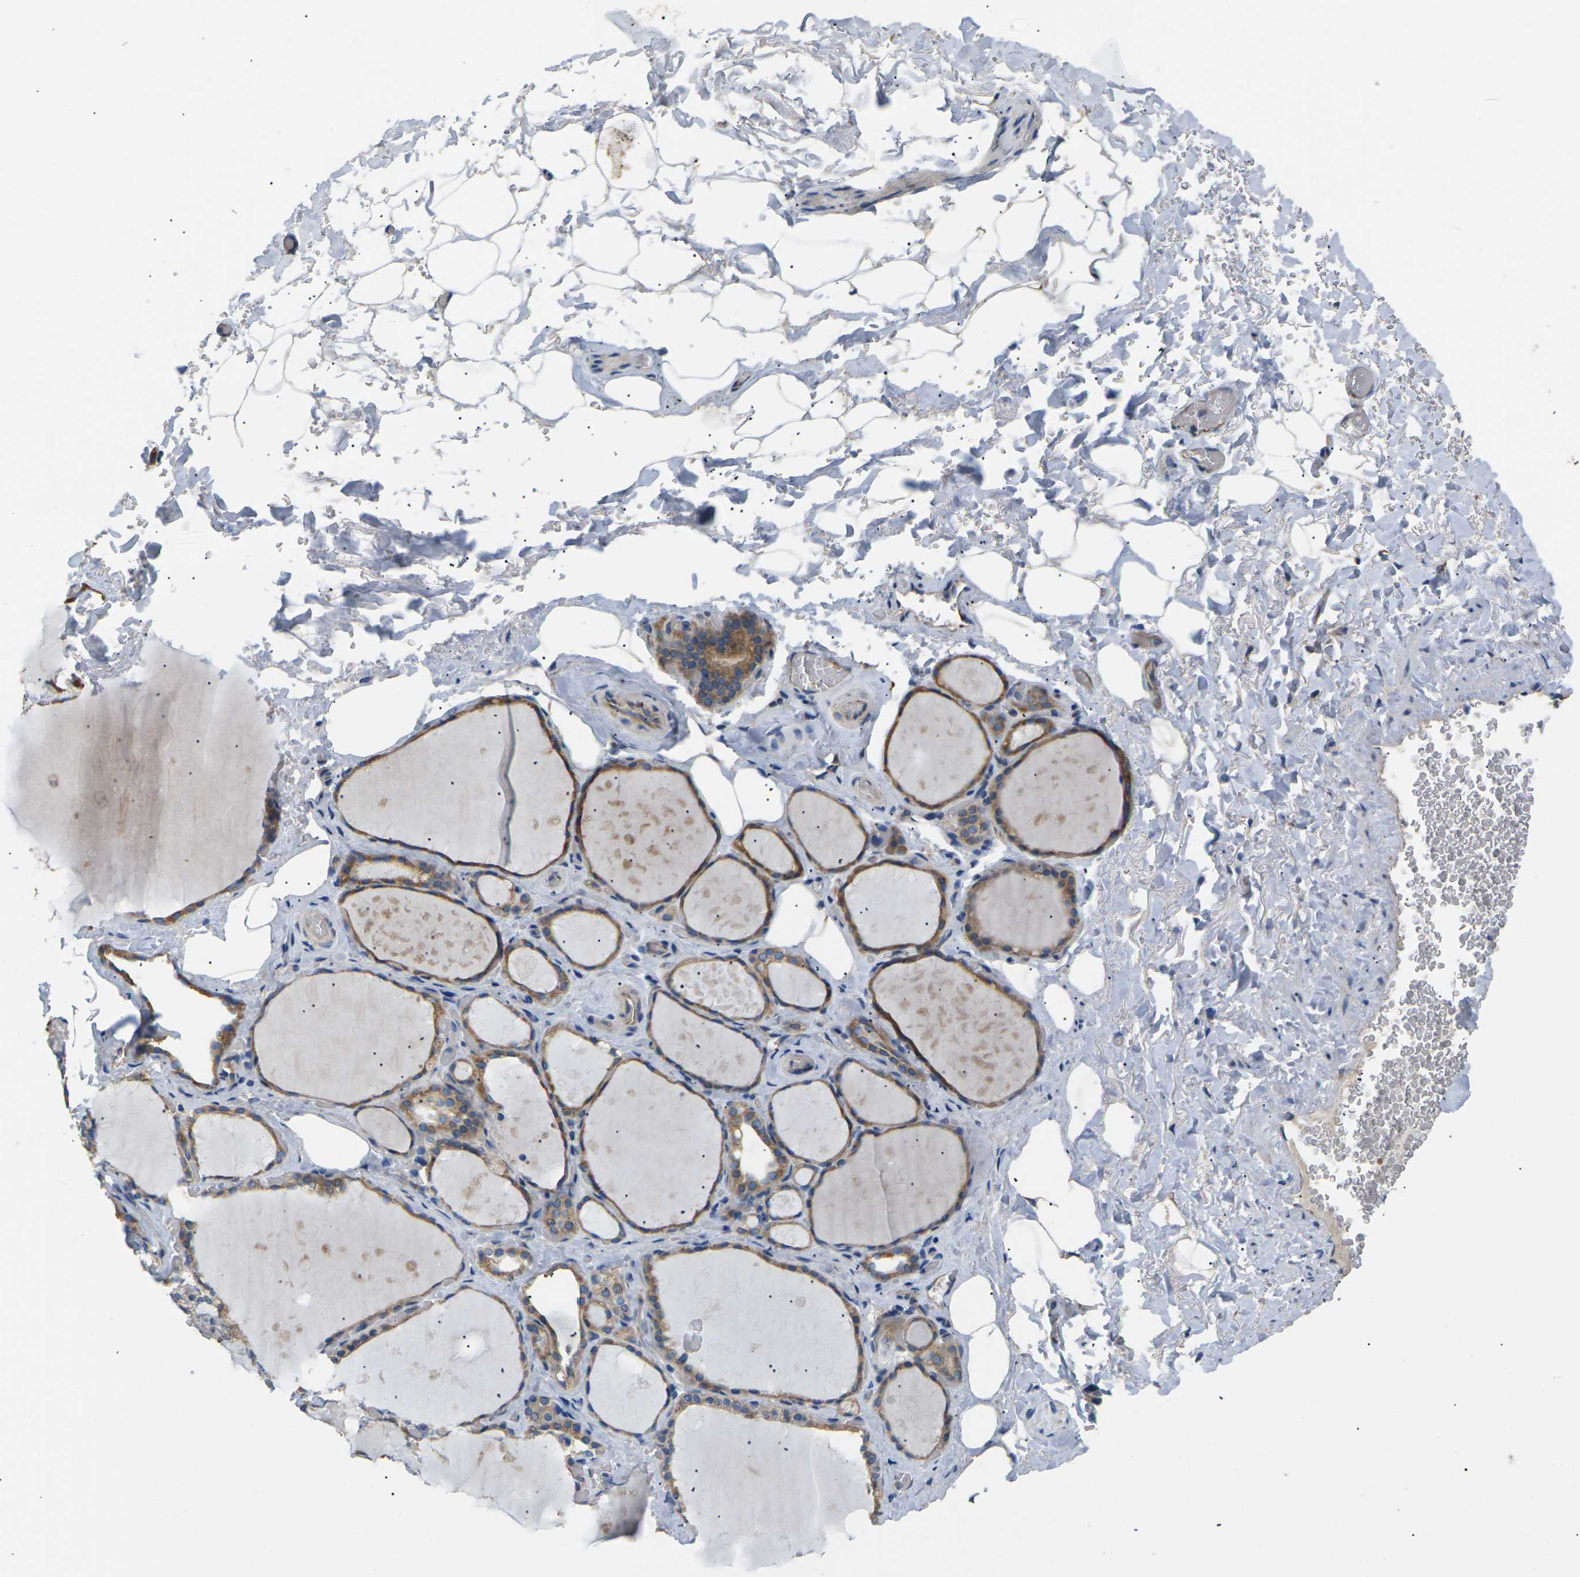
{"staining": {"intensity": "moderate", "quantity": ">75%", "location": "cytoplasmic/membranous"}, "tissue": "thyroid gland", "cell_type": "Glandular cells", "image_type": "normal", "snomed": [{"axis": "morphology", "description": "Normal tissue, NOS"}, {"axis": "topography", "description": "Thyroid gland"}], "caption": "A brown stain labels moderate cytoplasmic/membranous expression of a protein in glandular cells of unremarkable thyroid gland.", "gene": "KLHDC8B", "patient": {"sex": "male", "age": 61}}